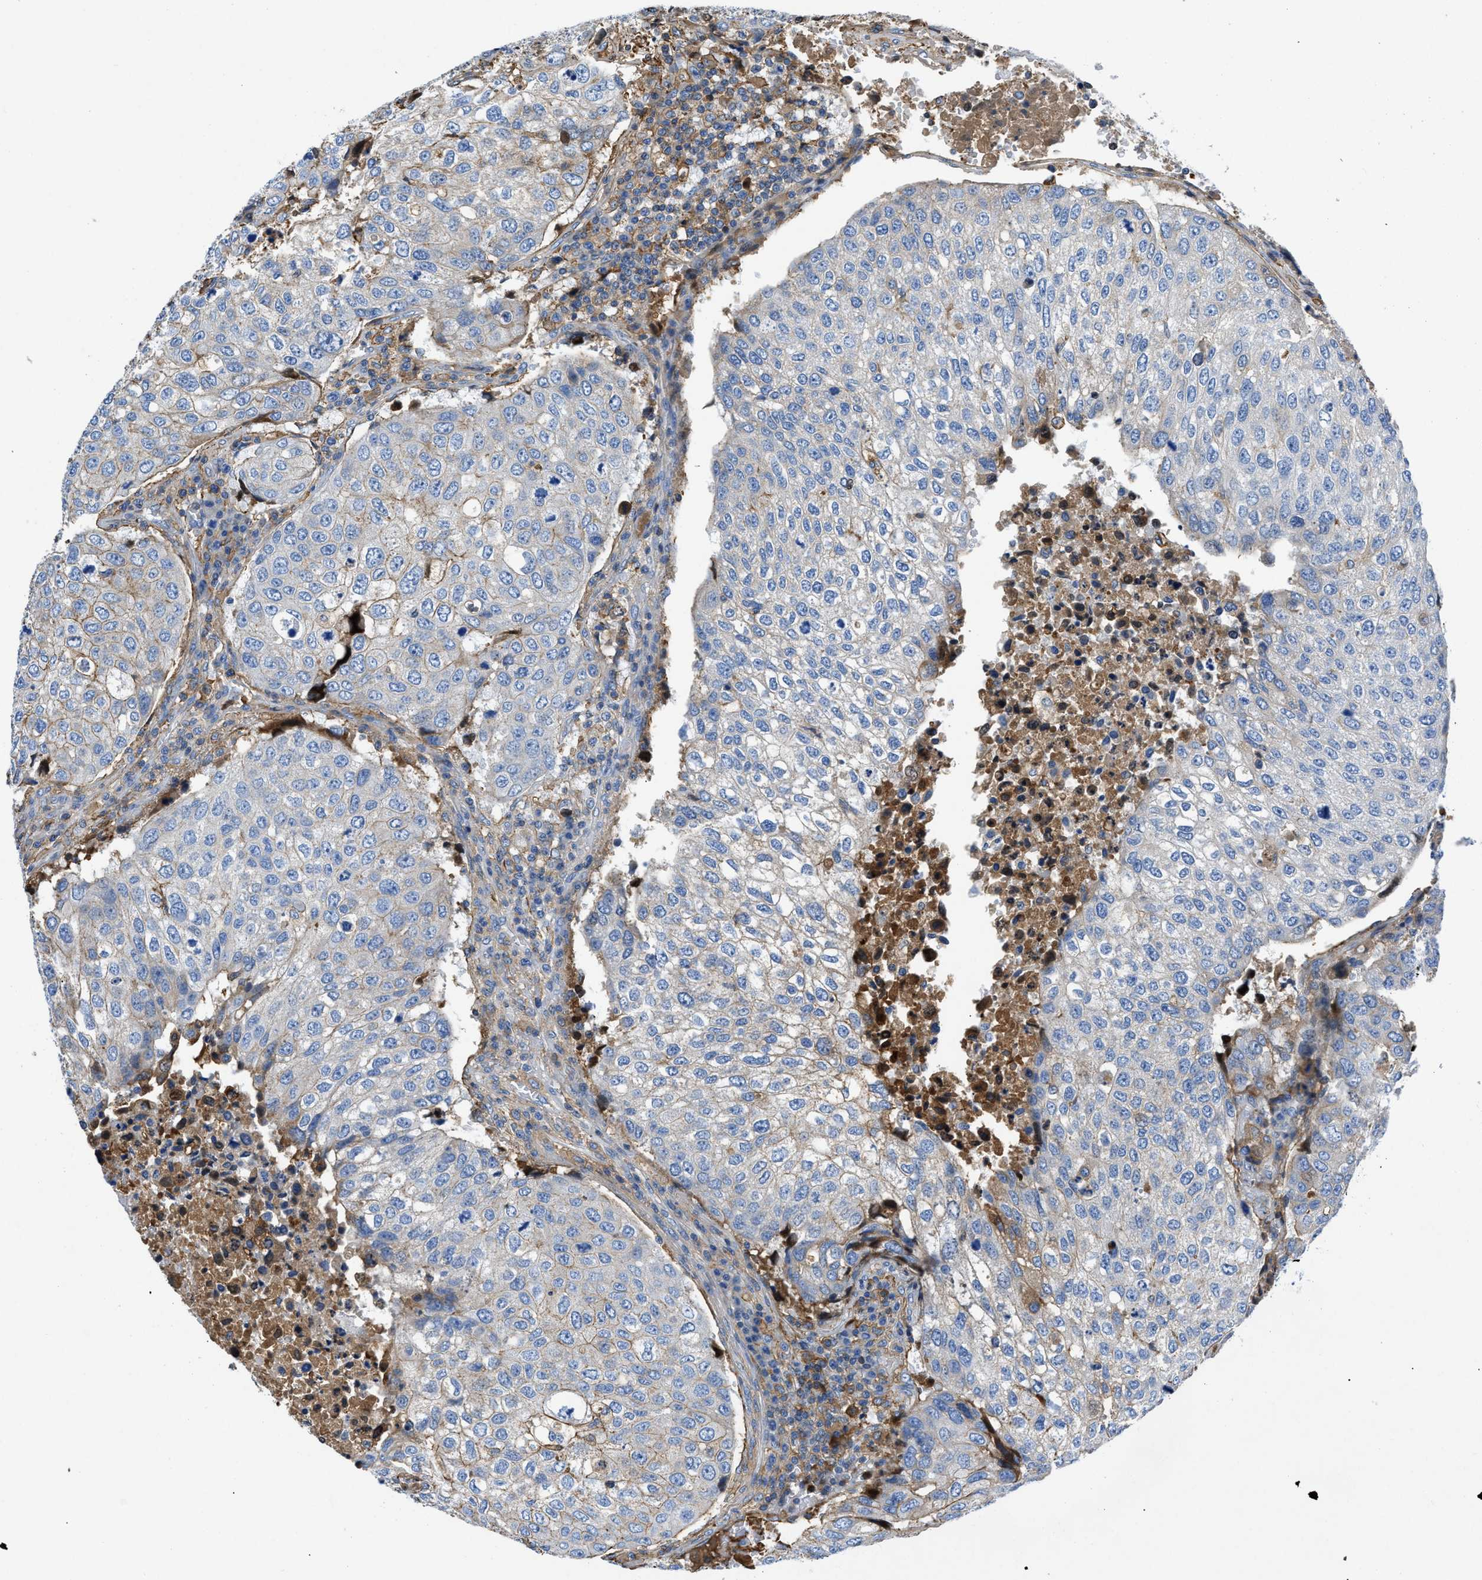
{"staining": {"intensity": "moderate", "quantity": "<25%", "location": "cytoplasmic/membranous"}, "tissue": "urothelial cancer", "cell_type": "Tumor cells", "image_type": "cancer", "snomed": [{"axis": "morphology", "description": "Urothelial carcinoma, High grade"}, {"axis": "topography", "description": "Lymph node"}, {"axis": "topography", "description": "Urinary bladder"}], "caption": "Approximately <25% of tumor cells in urothelial carcinoma (high-grade) exhibit moderate cytoplasmic/membranous protein staining as visualized by brown immunohistochemical staining.", "gene": "ATP6V0D1", "patient": {"sex": "male", "age": 51}}